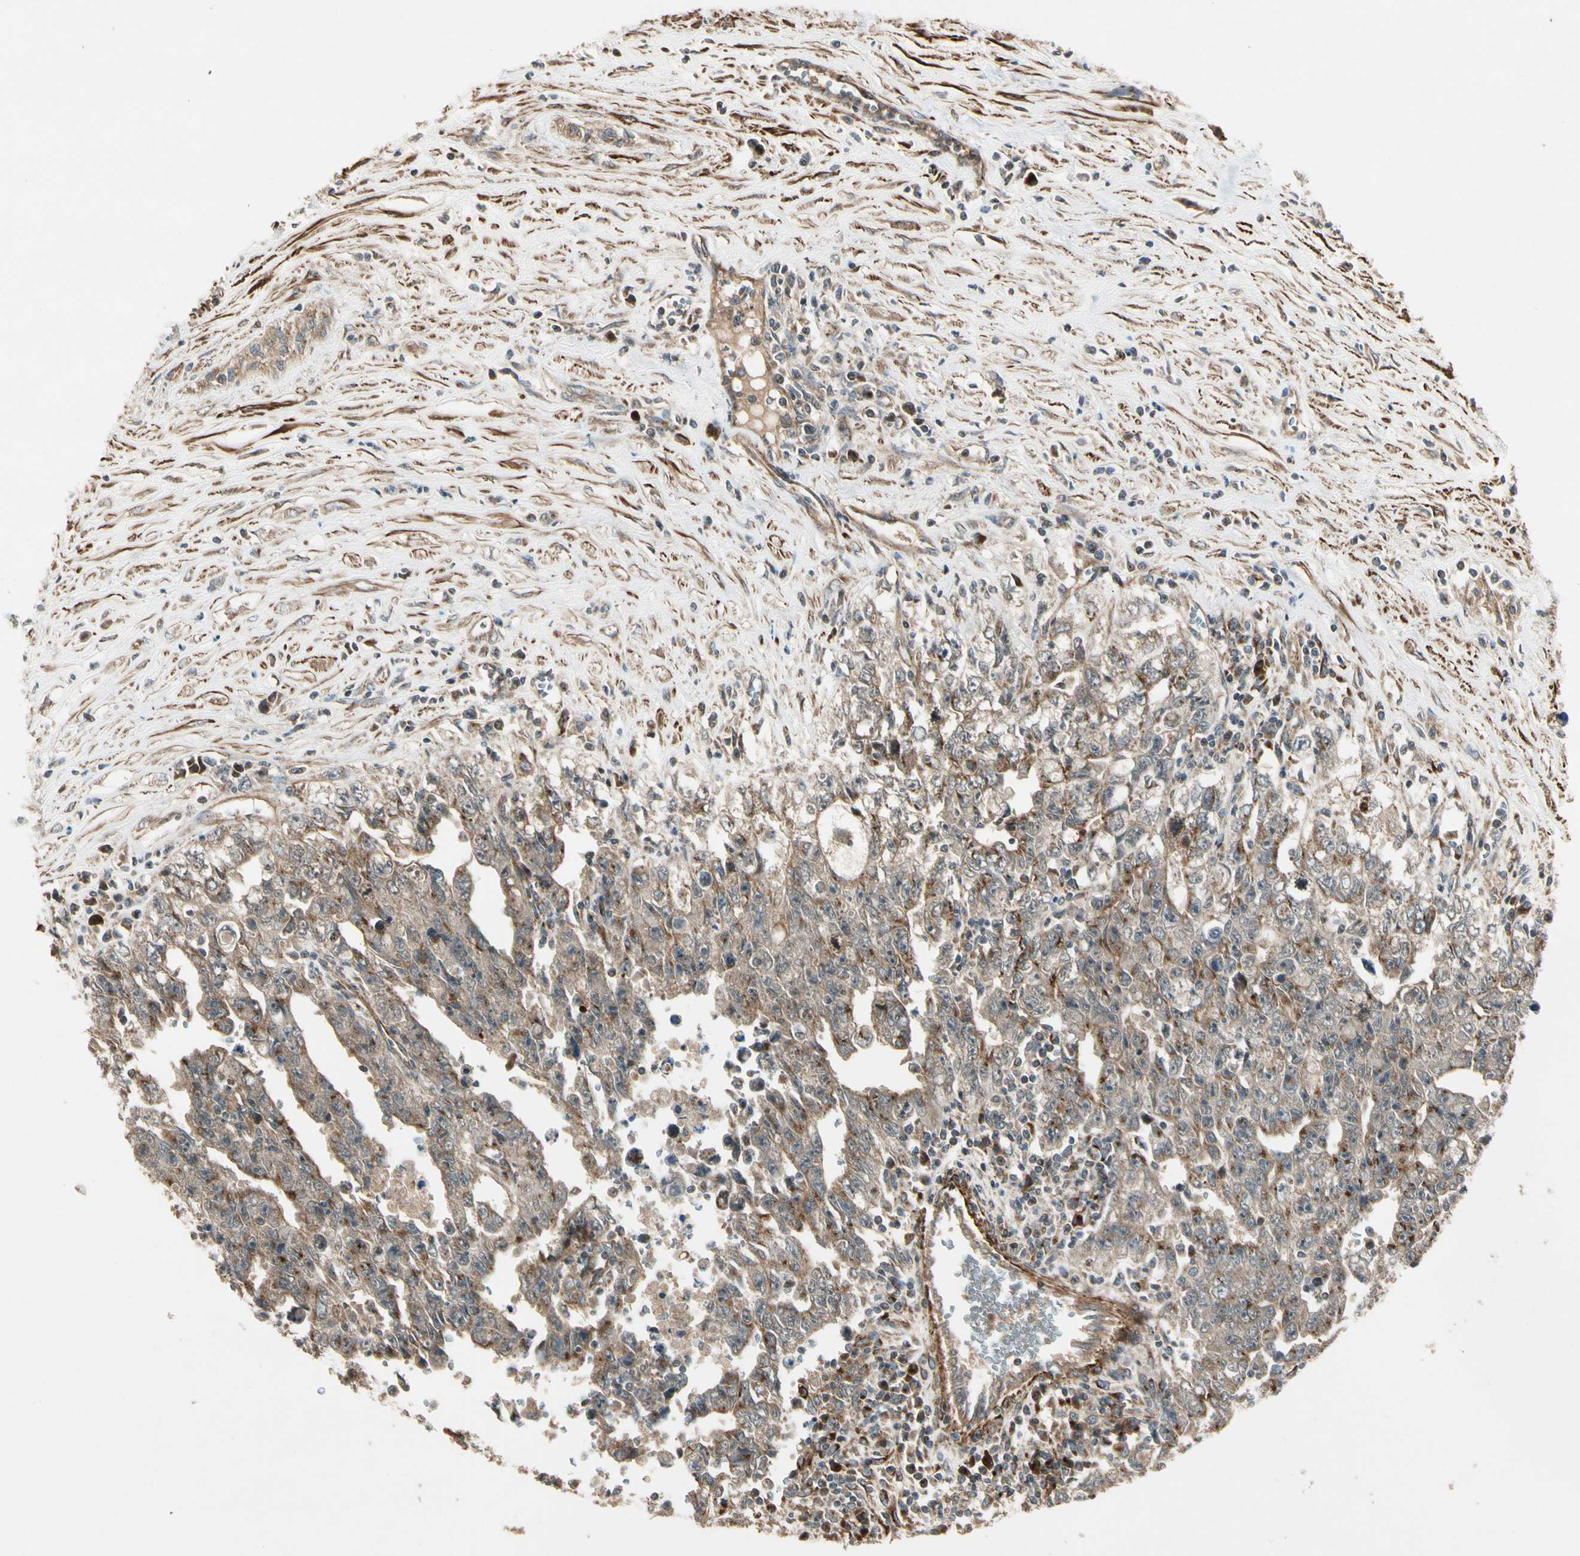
{"staining": {"intensity": "moderate", "quantity": "25%-75%", "location": "cytoplasmic/membranous"}, "tissue": "testis cancer", "cell_type": "Tumor cells", "image_type": "cancer", "snomed": [{"axis": "morphology", "description": "Carcinoma, Embryonal, NOS"}, {"axis": "topography", "description": "Testis"}], "caption": "Moderate cytoplasmic/membranous protein positivity is present in about 25%-75% of tumor cells in testis cancer (embryonal carcinoma).", "gene": "GCK", "patient": {"sex": "male", "age": 28}}